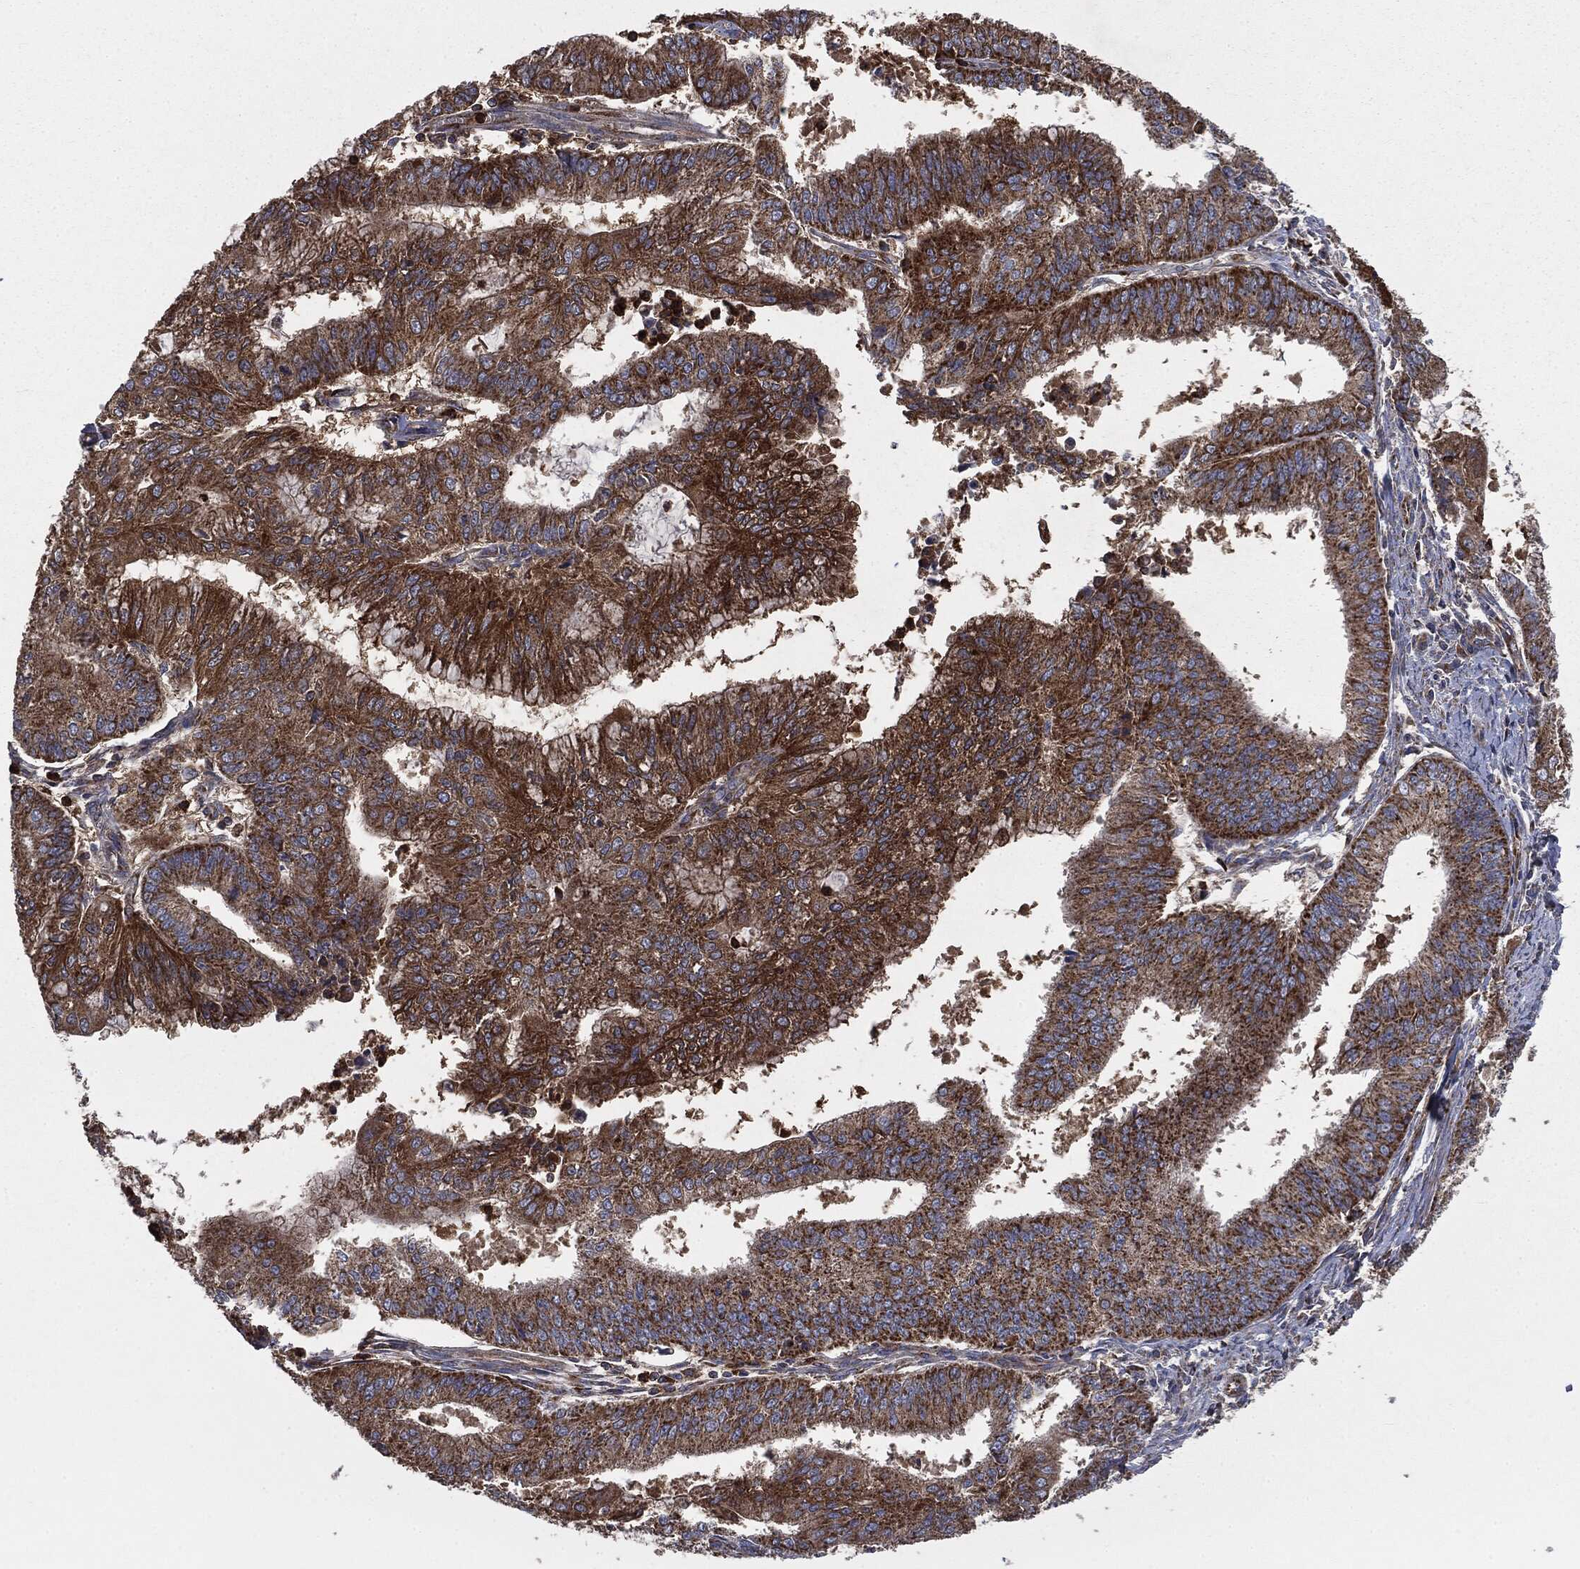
{"staining": {"intensity": "strong", "quantity": ">75%", "location": "cytoplasmic/membranous"}, "tissue": "endometrial cancer", "cell_type": "Tumor cells", "image_type": "cancer", "snomed": [{"axis": "morphology", "description": "Adenocarcinoma, NOS"}, {"axis": "topography", "description": "Endometrium"}], "caption": "Protein expression by immunohistochemistry shows strong cytoplasmic/membranous expression in about >75% of tumor cells in adenocarcinoma (endometrial).", "gene": "MAPK6", "patient": {"sex": "female", "age": 61}}